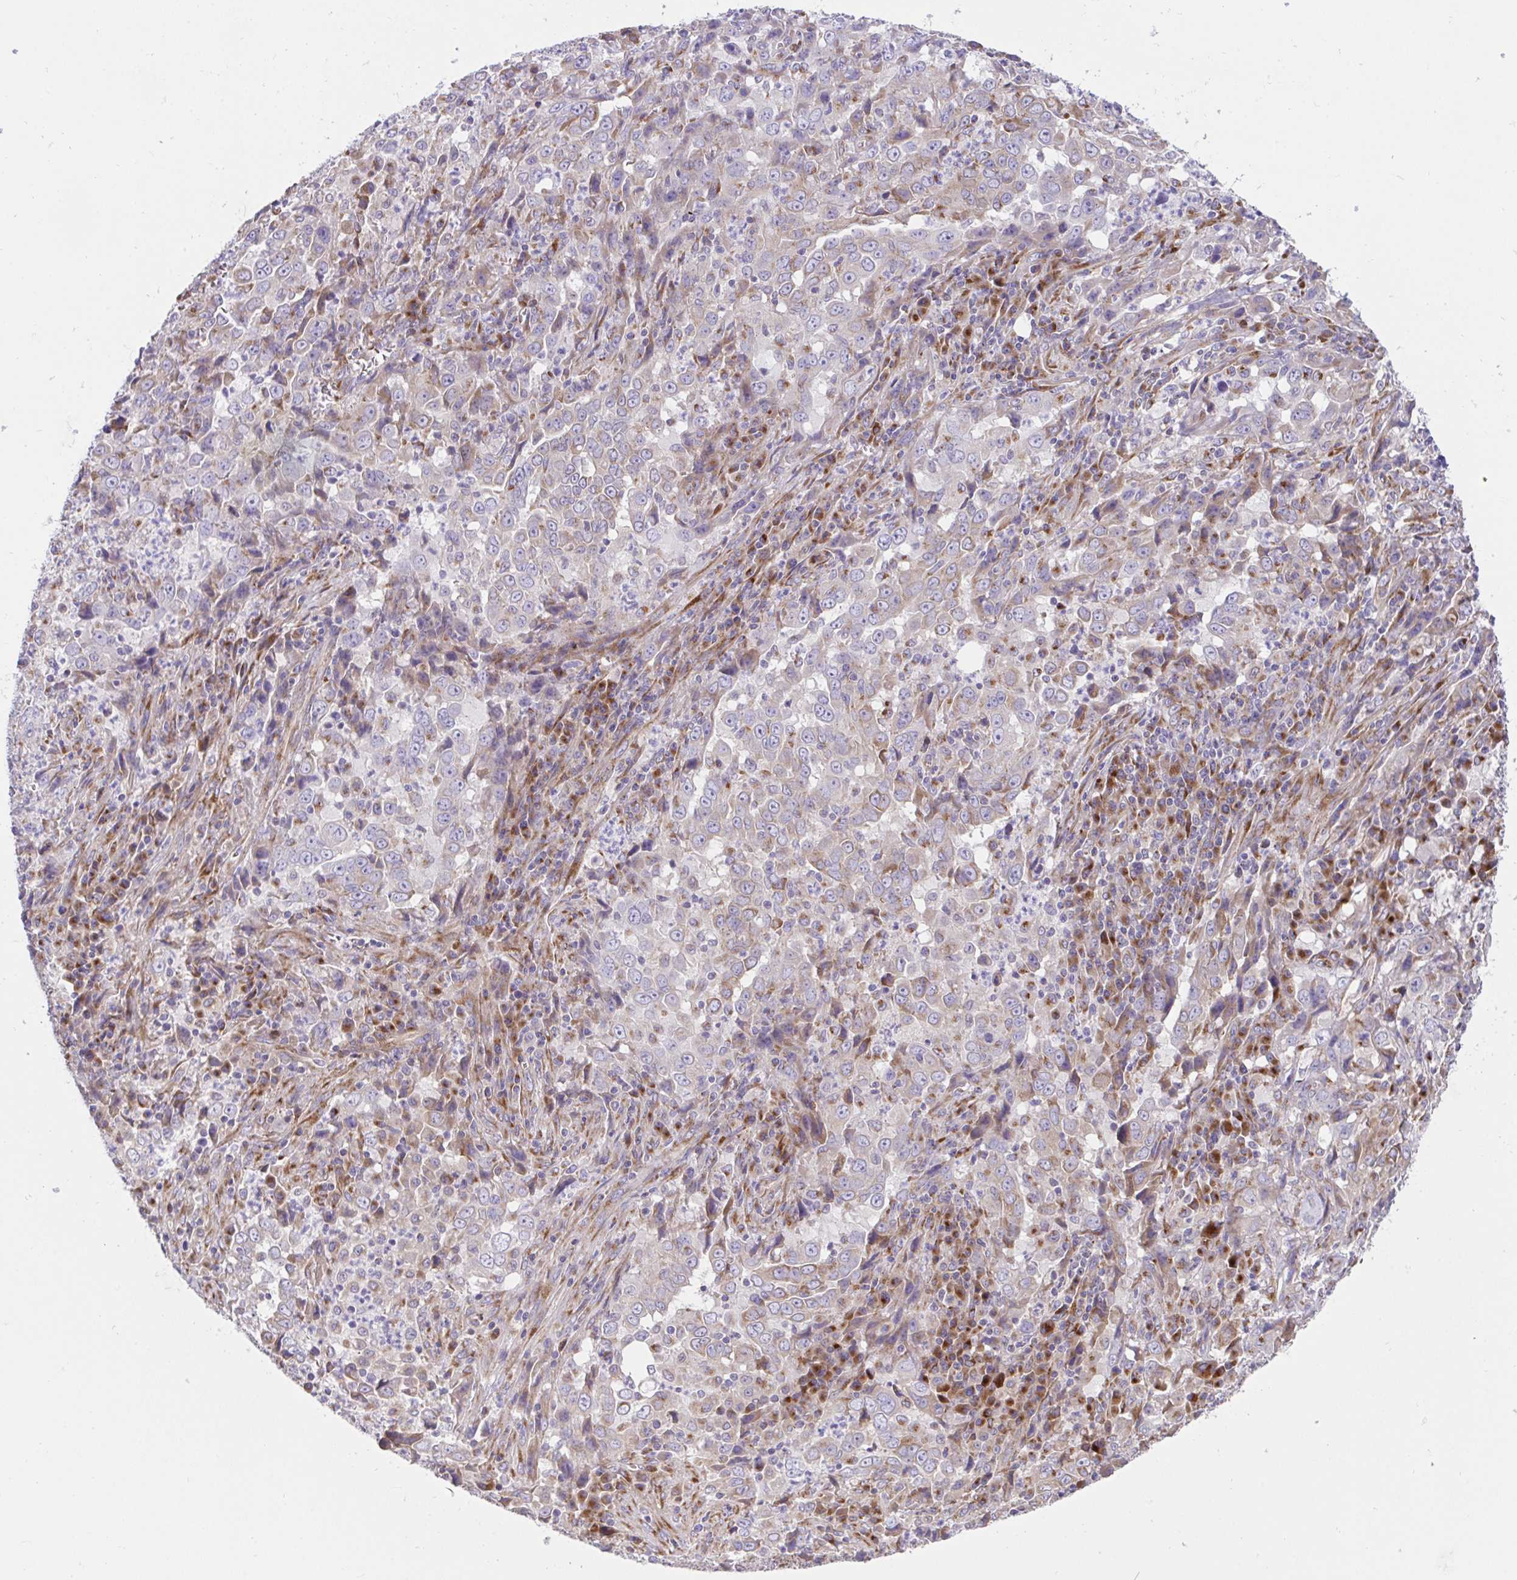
{"staining": {"intensity": "weak", "quantity": "<25%", "location": "cytoplasmic/membranous"}, "tissue": "lung cancer", "cell_type": "Tumor cells", "image_type": "cancer", "snomed": [{"axis": "morphology", "description": "Adenocarcinoma, NOS"}, {"axis": "topography", "description": "Lung"}], "caption": "DAB (3,3'-diaminobenzidine) immunohistochemical staining of human adenocarcinoma (lung) demonstrates no significant positivity in tumor cells.", "gene": "MIA3", "patient": {"sex": "male", "age": 67}}